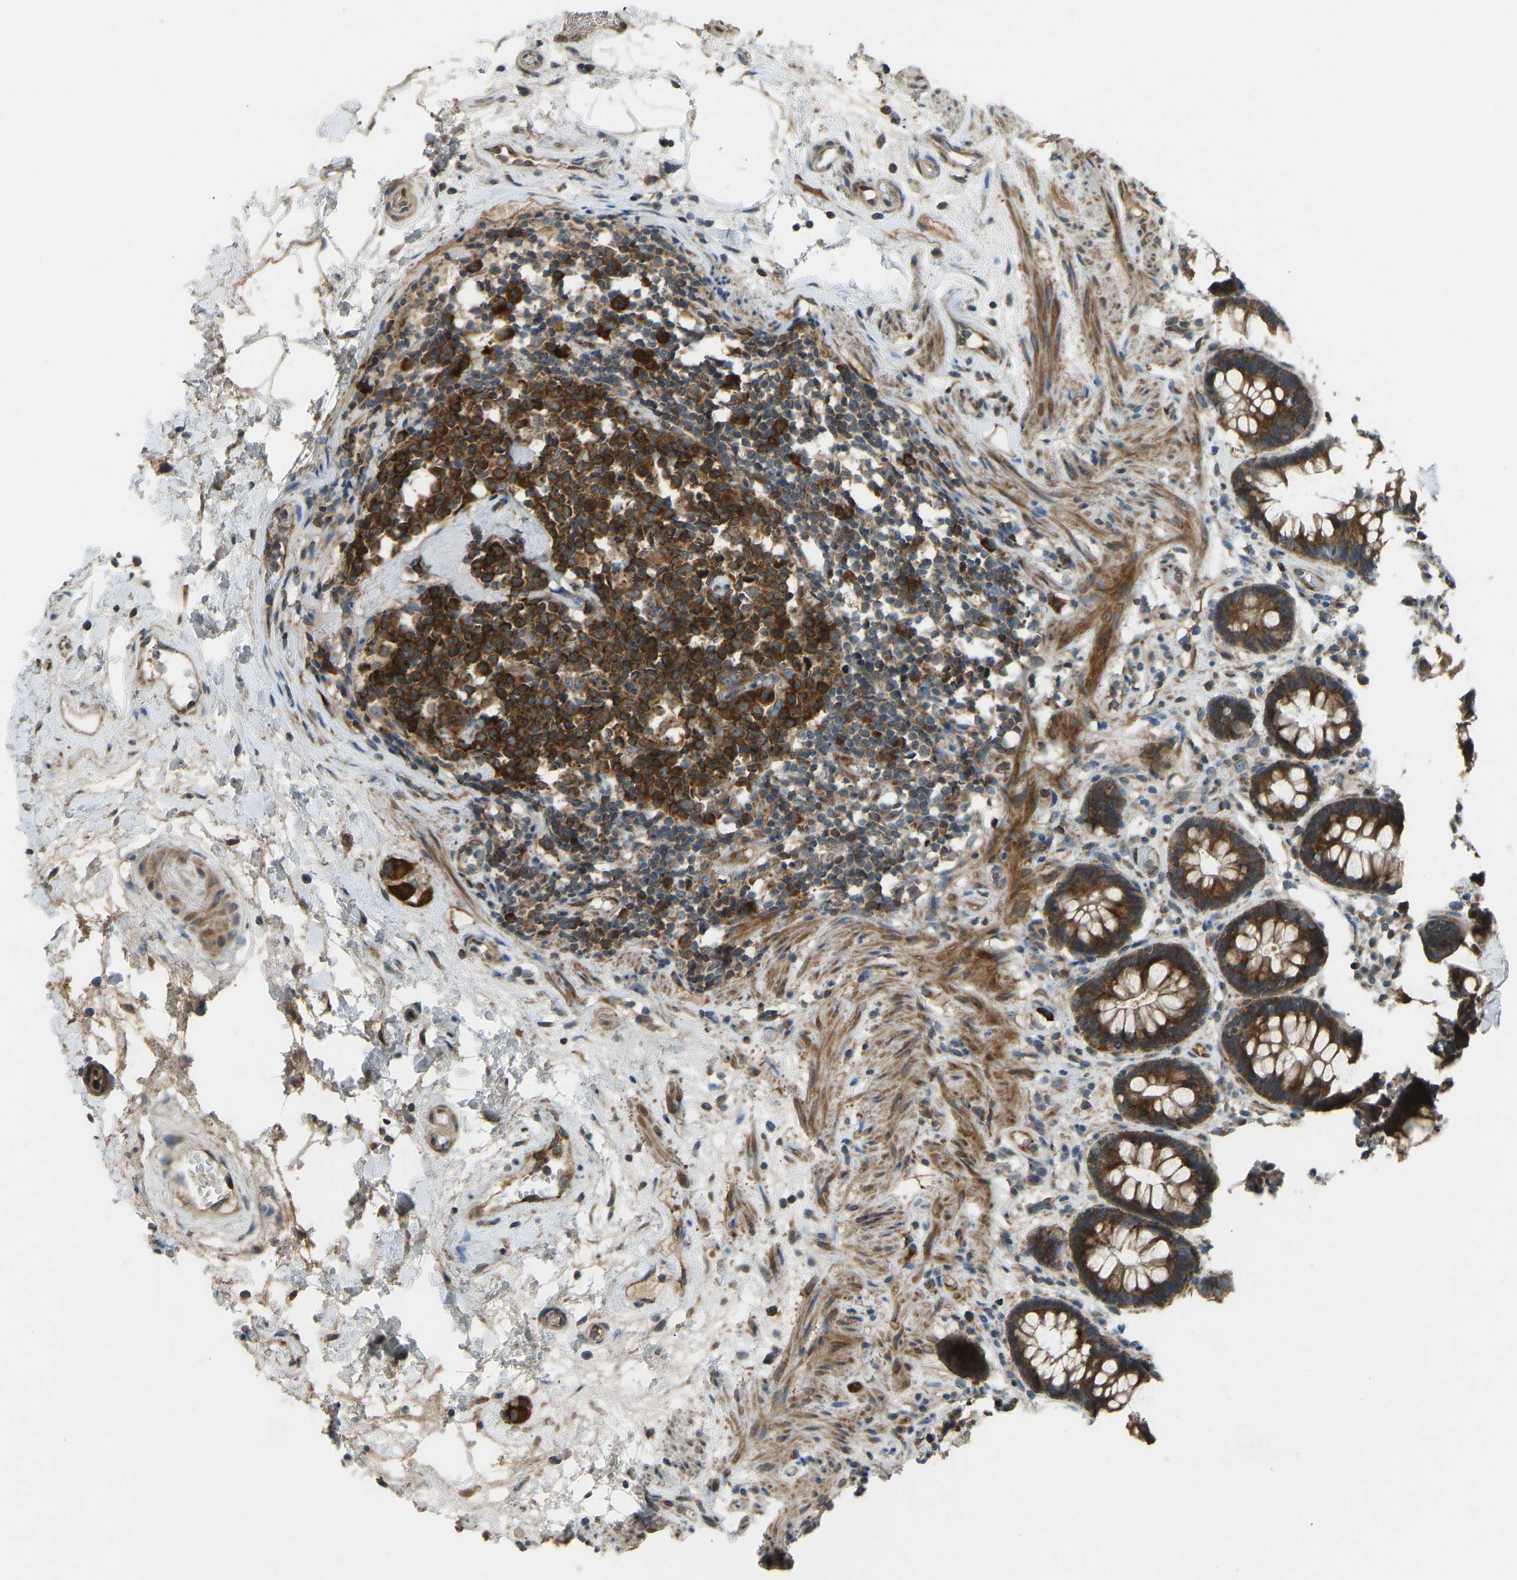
{"staining": {"intensity": "strong", "quantity": ">75%", "location": "cytoplasmic/membranous"}, "tissue": "rectum", "cell_type": "Glandular cells", "image_type": "normal", "snomed": [{"axis": "morphology", "description": "Normal tissue, NOS"}, {"axis": "topography", "description": "Rectum"}], "caption": "Brown immunohistochemical staining in benign rectum reveals strong cytoplasmic/membranous expression in about >75% of glandular cells.", "gene": "STAU2", "patient": {"sex": "male", "age": 64}}